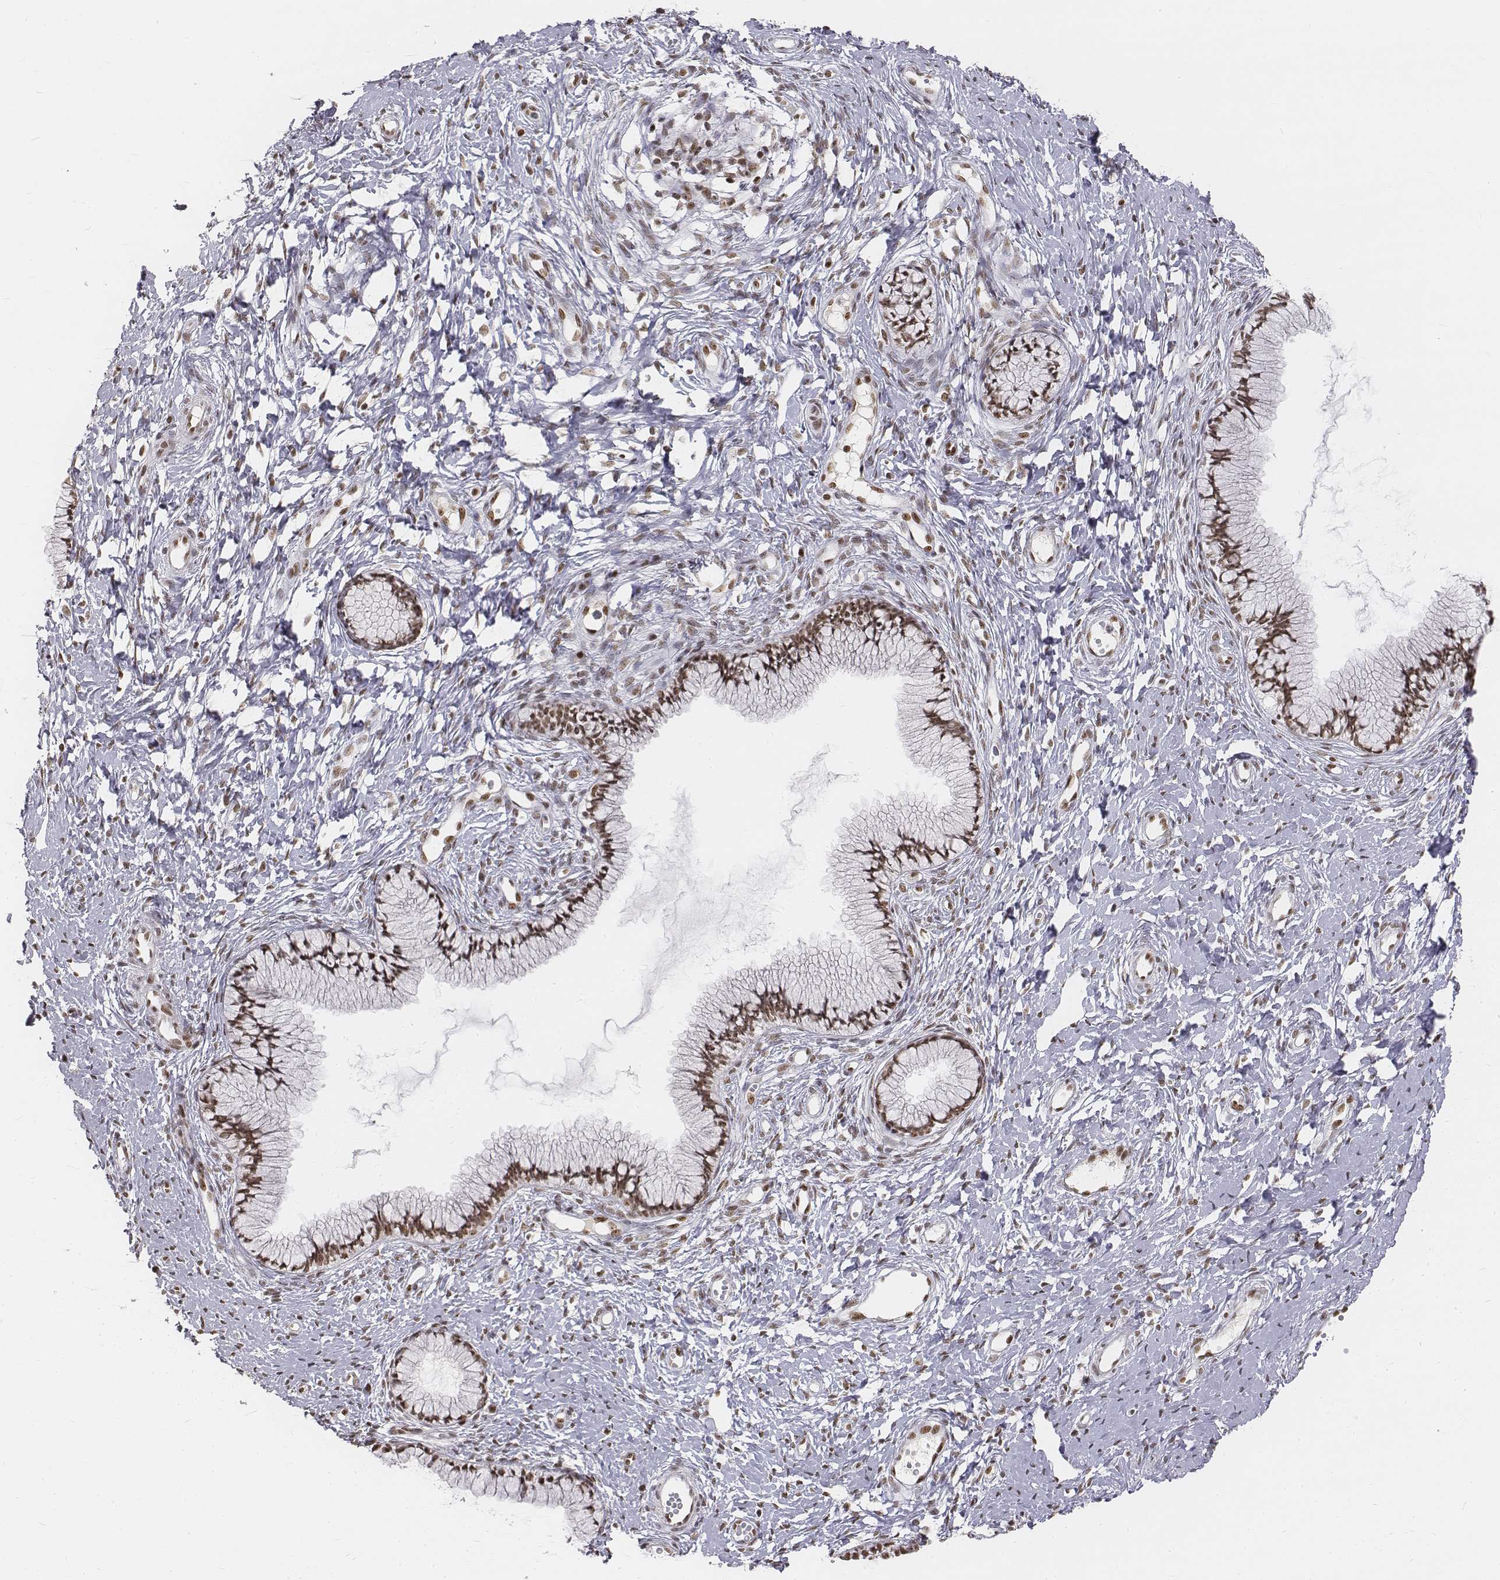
{"staining": {"intensity": "weak", "quantity": ">75%", "location": "nuclear"}, "tissue": "cervix", "cell_type": "Glandular cells", "image_type": "normal", "snomed": [{"axis": "morphology", "description": "Normal tissue, NOS"}, {"axis": "topography", "description": "Cervix"}], "caption": "High-power microscopy captured an immunohistochemistry (IHC) photomicrograph of unremarkable cervix, revealing weak nuclear expression in about >75% of glandular cells.", "gene": "PHF6", "patient": {"sex": "female", "age": 40}}